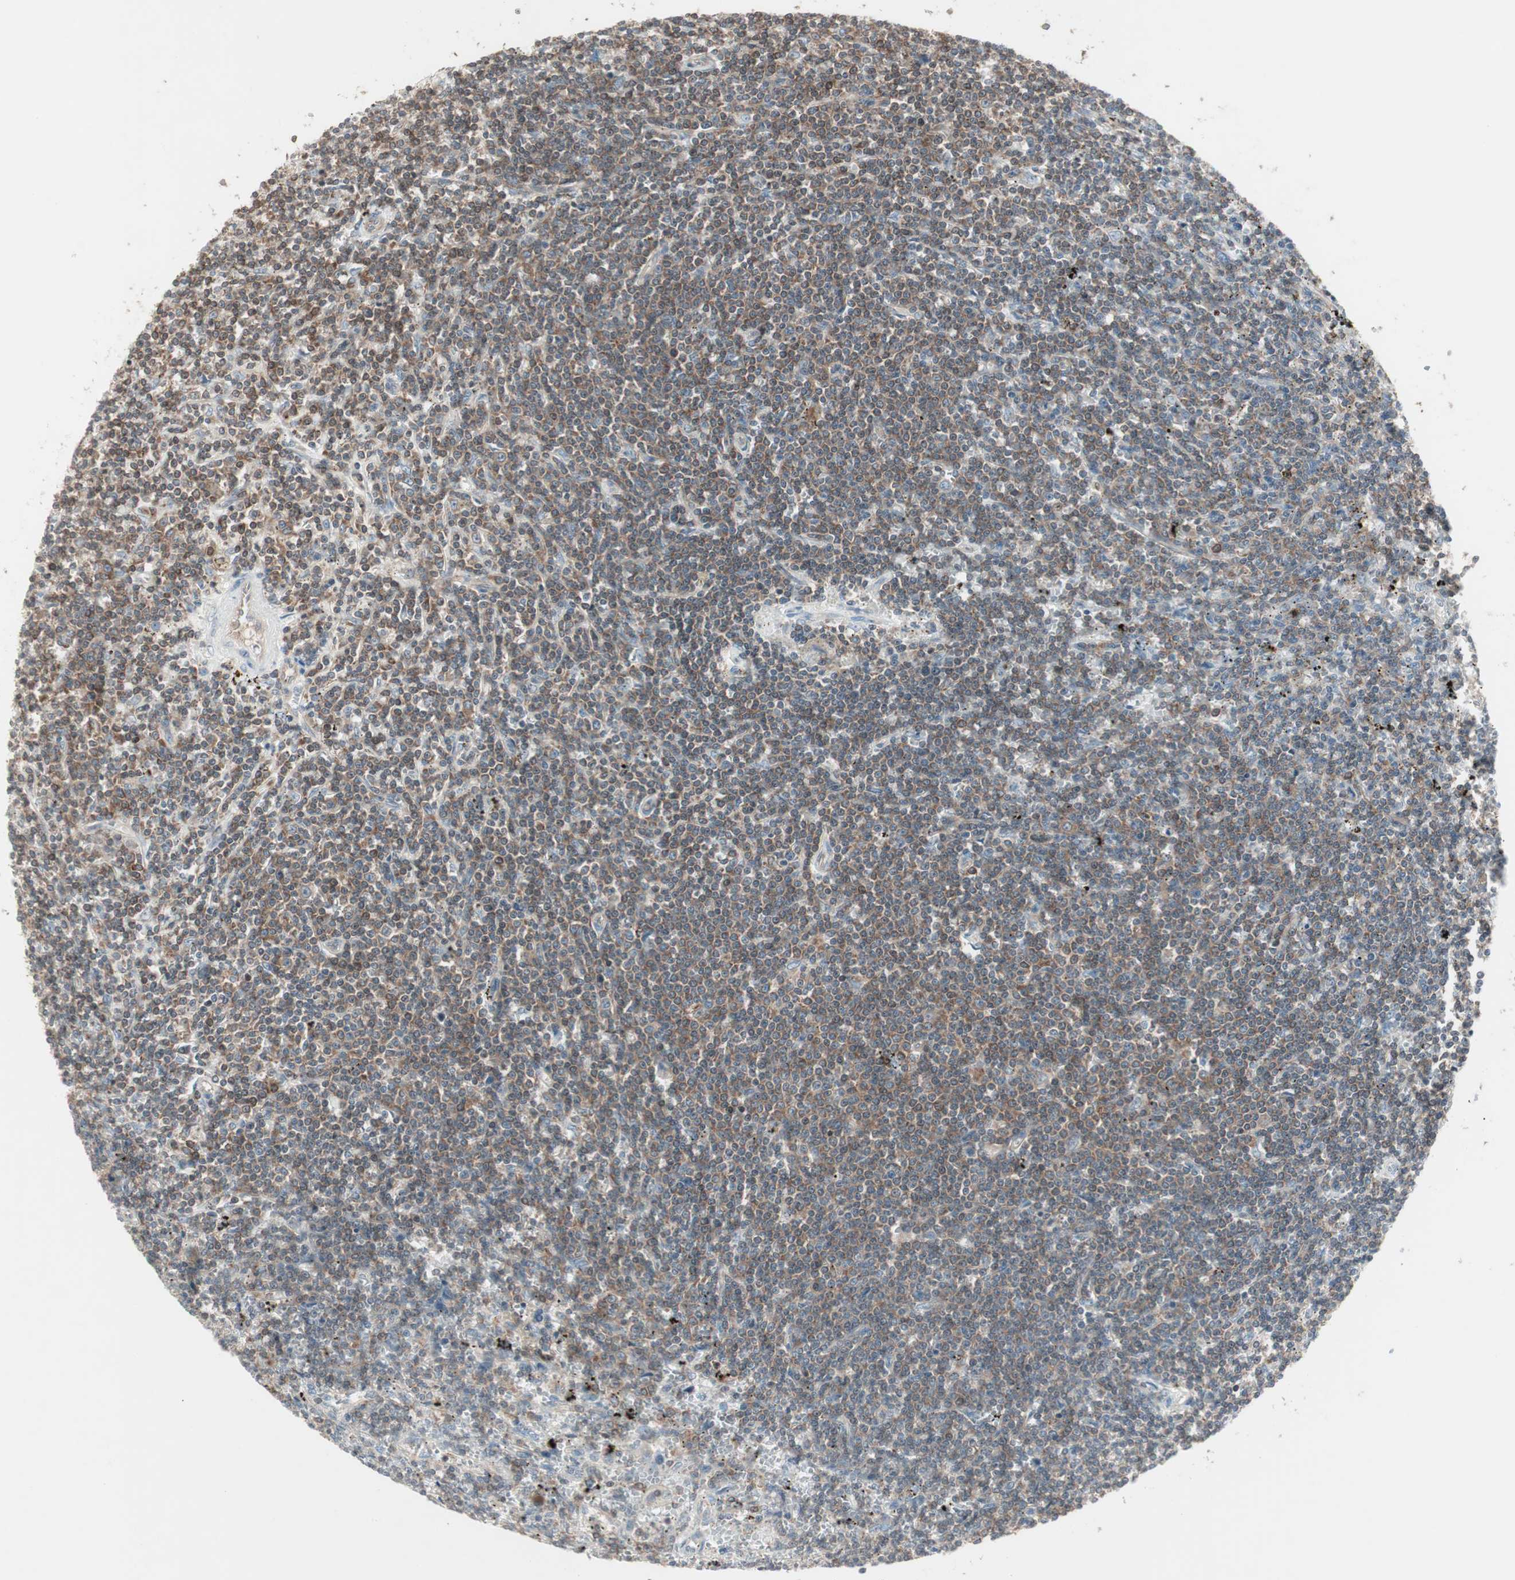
{"staining": {"intensity": "weak", "quantity": ">75%", "location": "cytoplasmic/membranous"}, "tissue": "lymphoma", "cell_type": "Tumor cells", "image_type": "cancer", "snomed": [{"axis": "morphology", "description": "Malignant lymphoma, non-Hodgkin's type, Low grade"}, {"axis": "topography", "description": "Spleen"}], "caption": "IHC histopathology image of lymphoma stained for a protein (brown), which exhibits low levels of weak cytoplasmic/membranous staining in about >75% of tumor cells.", "gene": "ARHGEF1", "patient": {"sex": "male", "age": 76}}